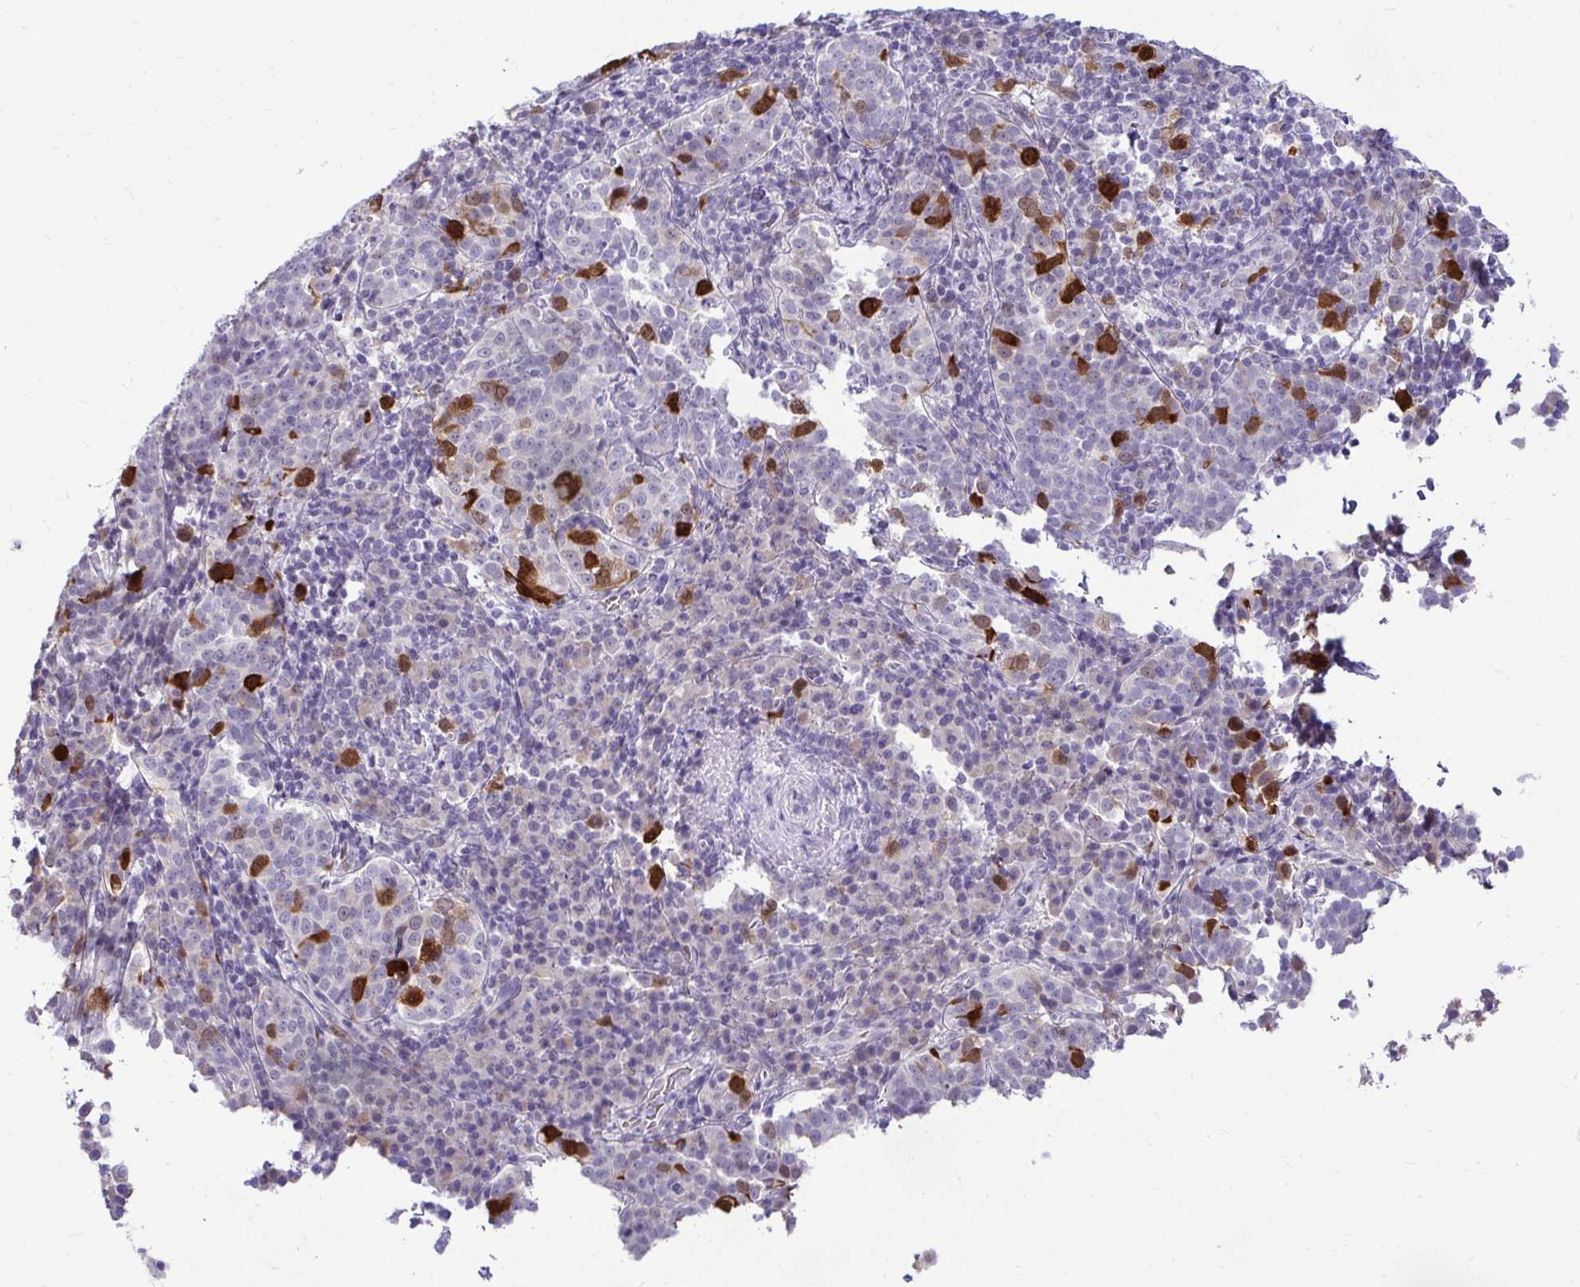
{"staining": {"intensity": "strong", "quantity": "<25%", "location": "cytoplasmic/membranous,nuclear"}, "tissue": "cervical cancer", "cell_type": "Tumor cells", "image_type": "cancer", "snomed": [{"axis": "morphology", "description": "Squamous cell carcinoma, NOS"}, {"axis": "topography", "description": "Cervix"}], "caption": "Strong cytoplasmic/membranous and nuclear protein positivity is present in about <25% of tumor cells in squamous cell carcinoma (cervical).", "gene": "CDC20", "patient": {"sex": "female", "age": 75}}